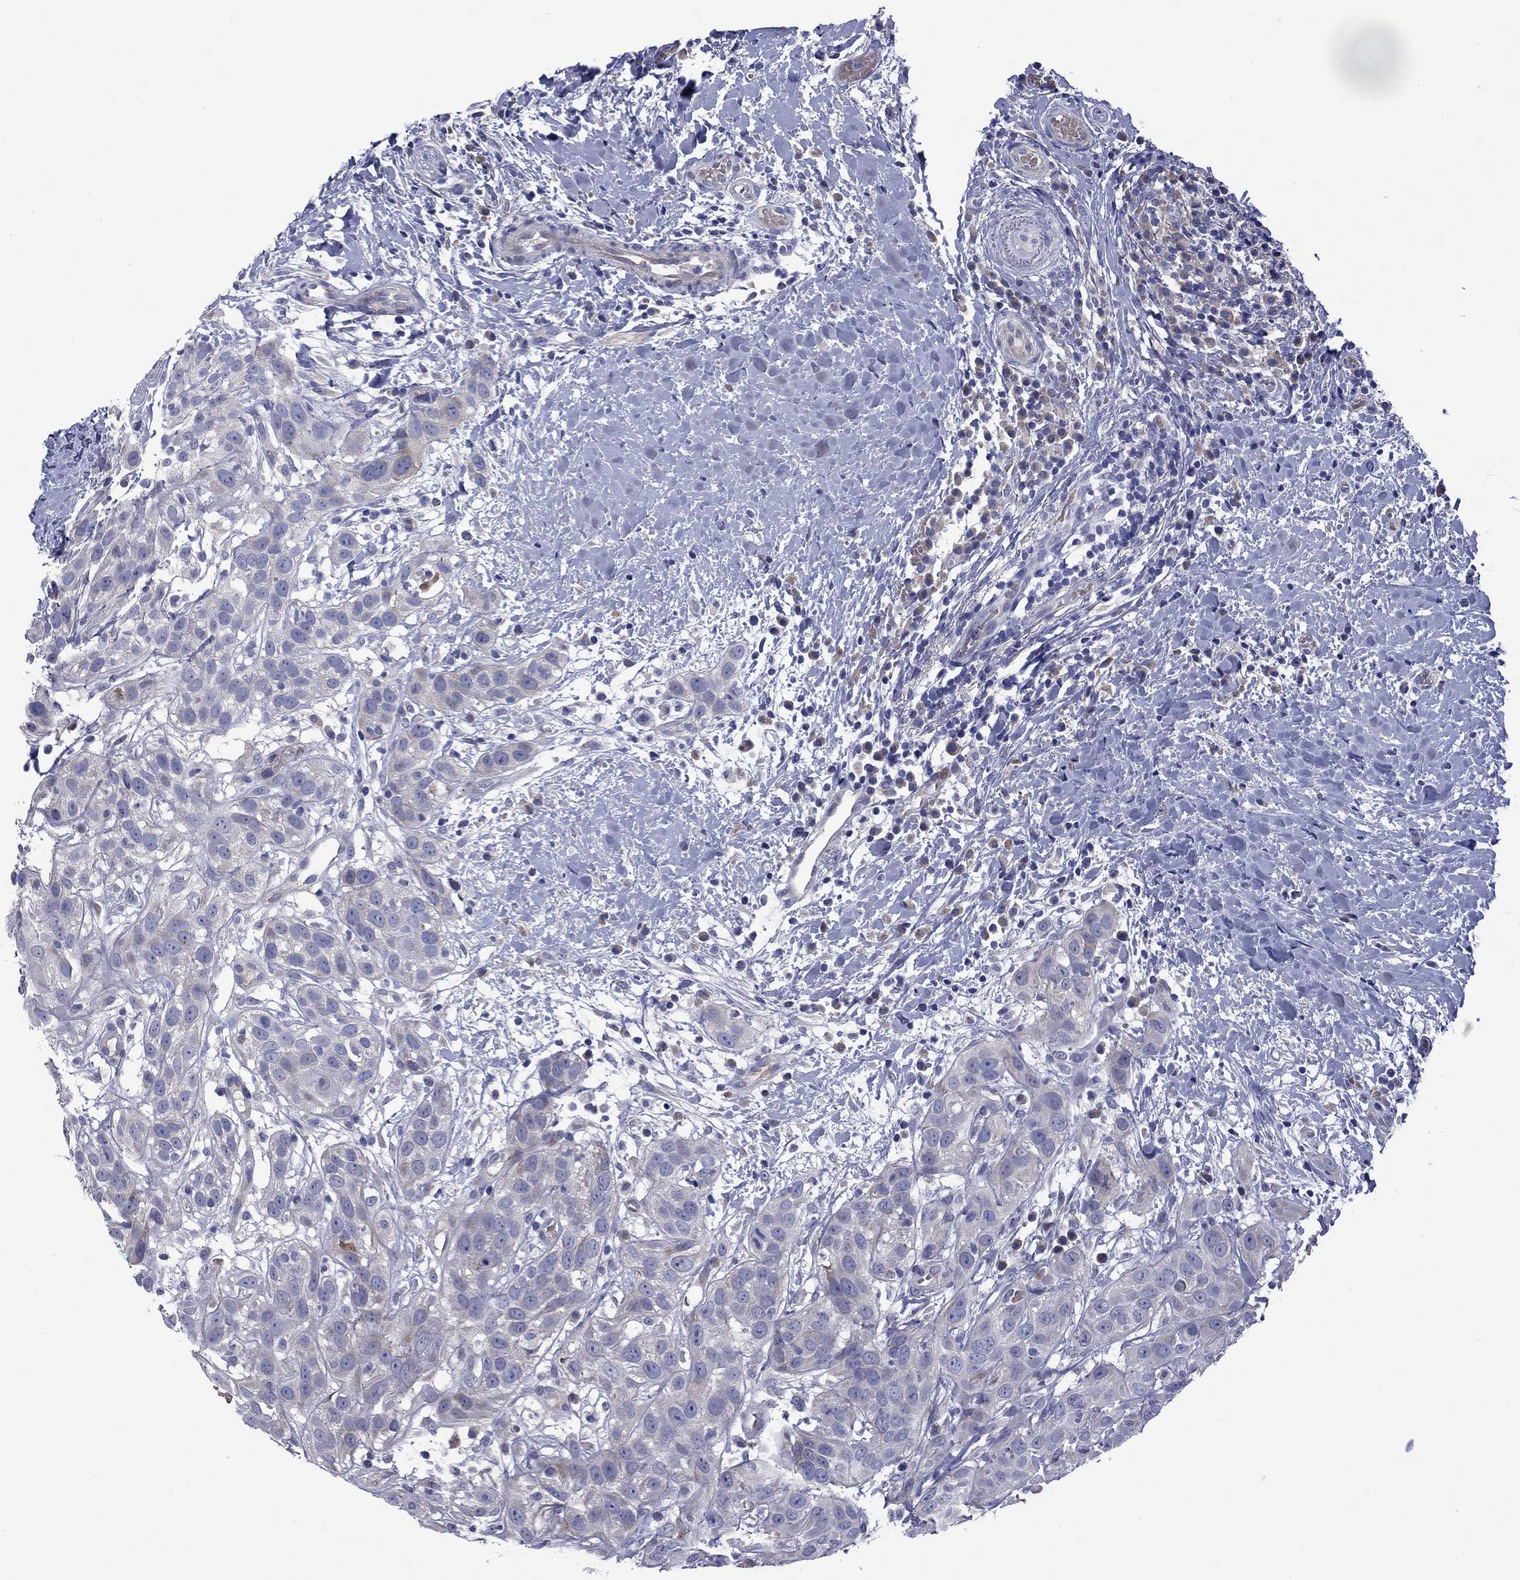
{"staining": {"intensity": "weak", "quantity": "25%-75%", "location": "cytoplasmic/membranous"}, "tissue": "head and neck cancer", "cell_type": "Tumor cells", "image_type": "cancer", "snomed": [{"axis": "morphology", "description": "Normal tissue, NOS"}, {"axis": "morphology", "description": "Squamous cell carcinoma, NOS"}, {"axis": "topography", "description": "Oral tissue"}, {"axis": "topography", "description": "Salivary gland"}, {"axis": "topography", "description": "Head-Neck"}], "caption": "Protein expression analysis of head and neck squamous cell carcinoma exhibits weak cytoplasmic/membranous staining in approximately 25%-75% of tumor cells. The staining was performed using DAB (3,3'-diaminobenzidine), with brown indicating positive protein expression. Nuclei are stained blue with hematoxylin.", "gene": "UNC119B", "patient": {"sex": "female", "age": 62}}